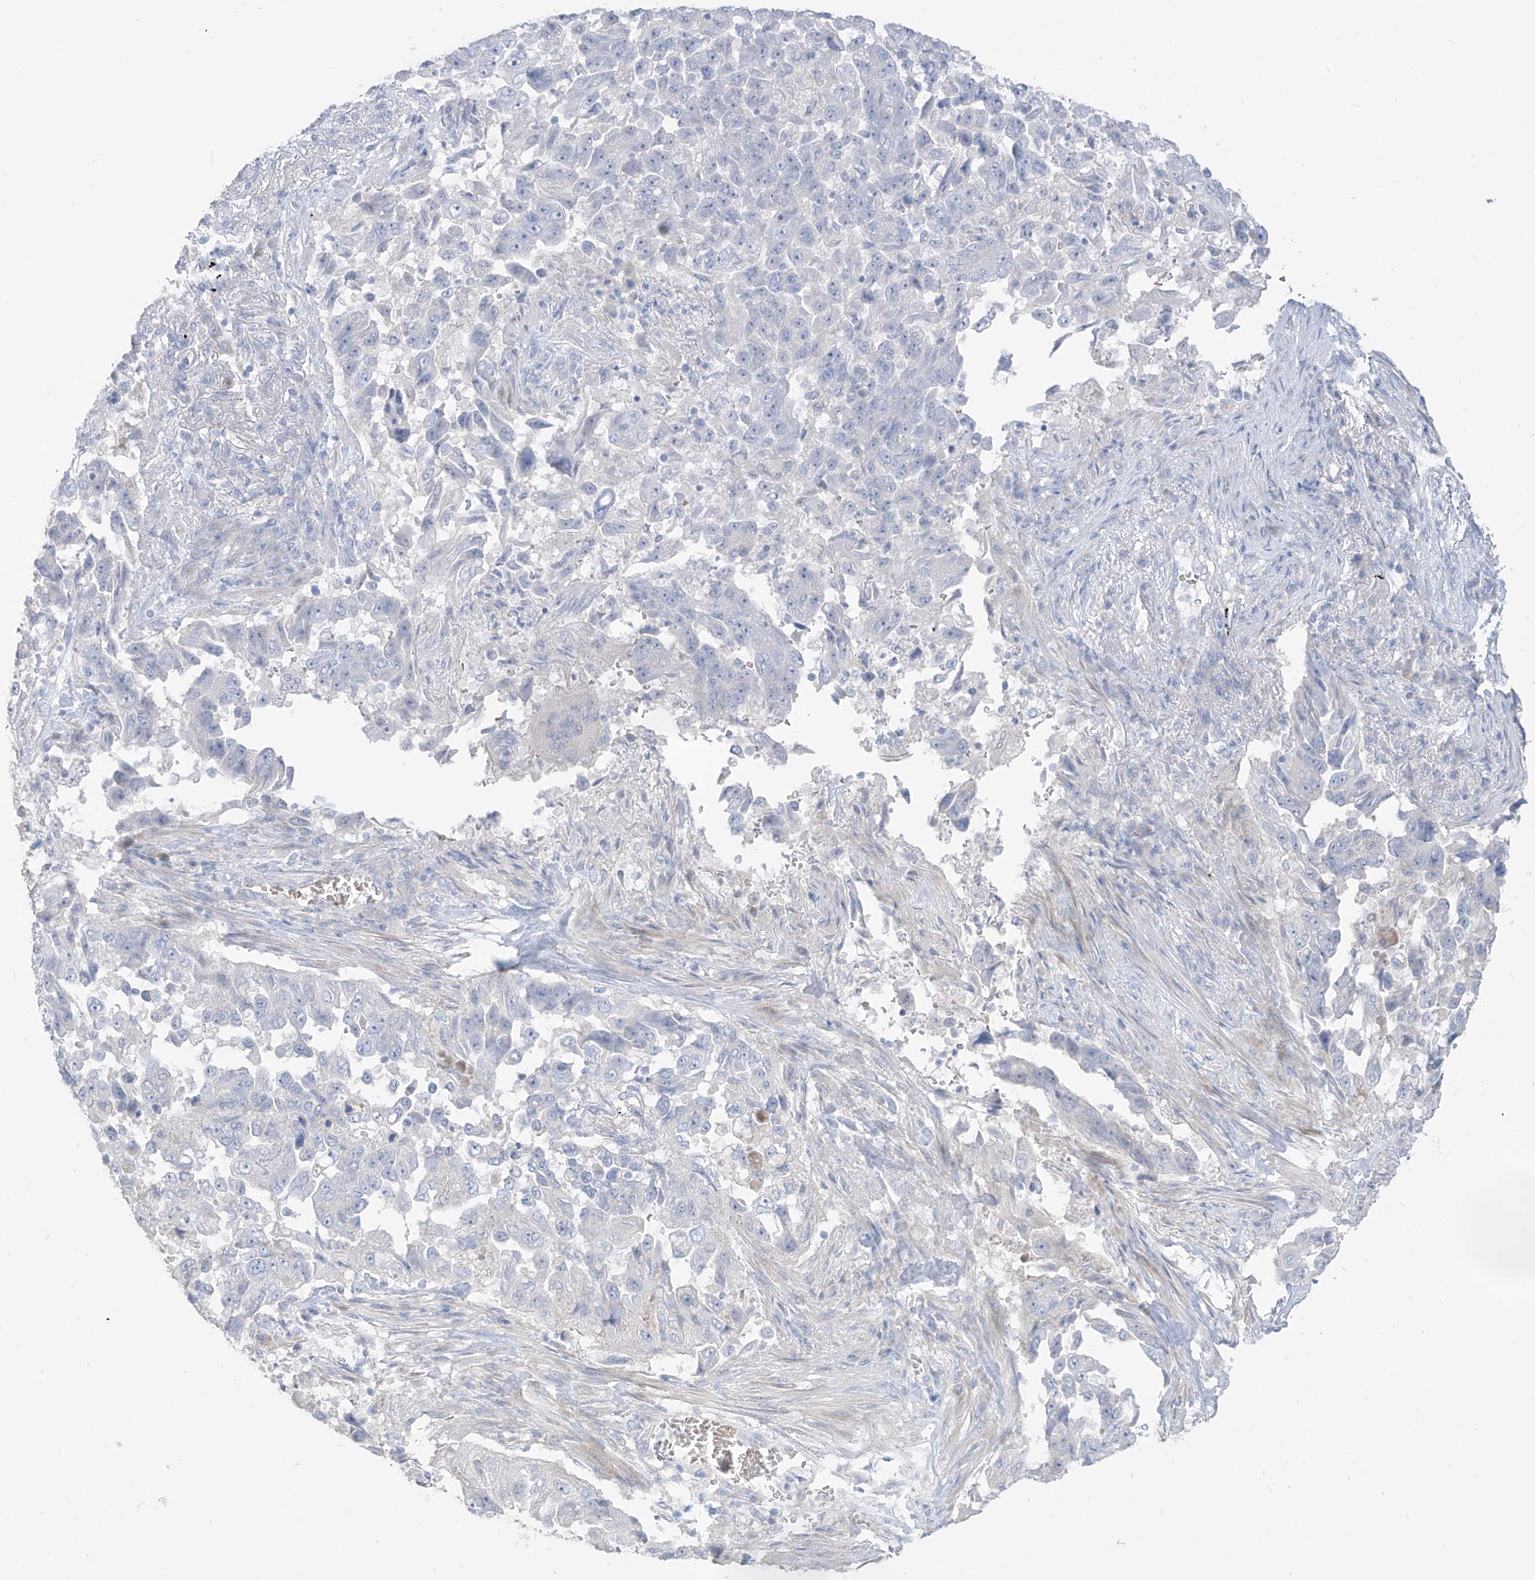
{"staining": {"intensity": "negative", "quantity": "none", "location": "none"}, "tissue": "lung cancer", "cell_type": "Tumor cells", "image_type": "cancer", "snomed": [{"axis": "morphology", "description": "Adenocarcinoma, NOS"}, {"axis": "topography", "description": "Lung"}], "caption": "Immunohistochemical staining of lung cancer displays no significant expression in tumor cells. The staining is performed using DAB (3,3'-diaminobenzidine) brown chromogen with nuclei counter-stained in using hematoxylin.", "gene": "ASPRV1", "patient": {"sex": "female", "age": 51}}